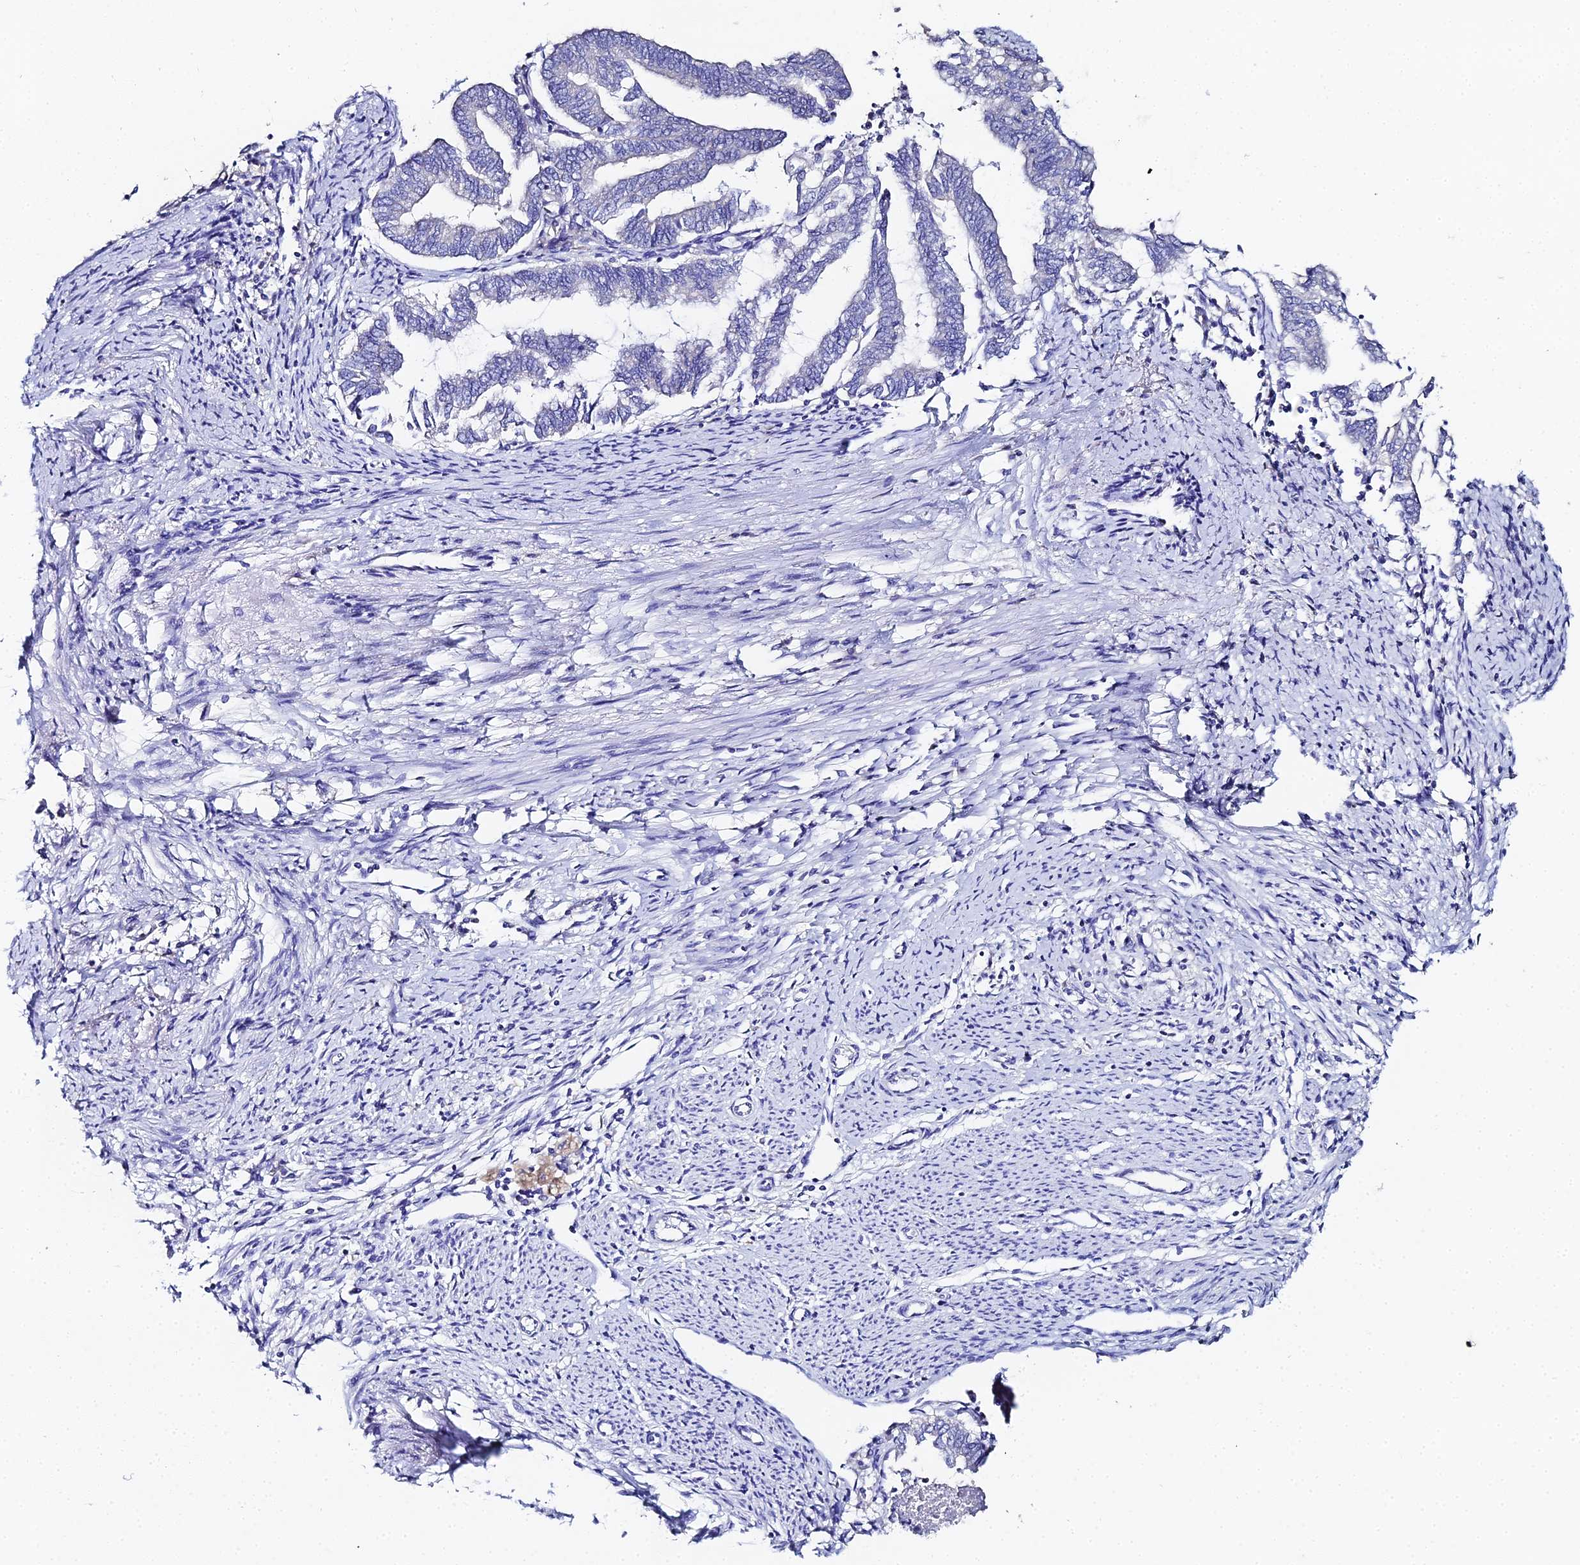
{"staining": {"intensity": "negative", "quantity": "none", "location": "none"}, "tissue": "endometrial cancer", "cell_type": "Tumor cells", "image_type": "cancer", "snomed": [{"axis": "morphology", "description": "Adenocarcinoma, NOS"}, {"axis": "topography", "description": "Endometrium"}], "caption": "The immunohistochemistry (IHC) micrograph has no significant staining in tumor cells of endometrial adenocarcinoma tissue. The staining was performed using DAB to visualize the protein expression in brown, while the nuclei were stained in blue with hematoxylin (Magnification: 20x).", "gene": "OCM", "patient": {"sex": "female", "age": 79}}